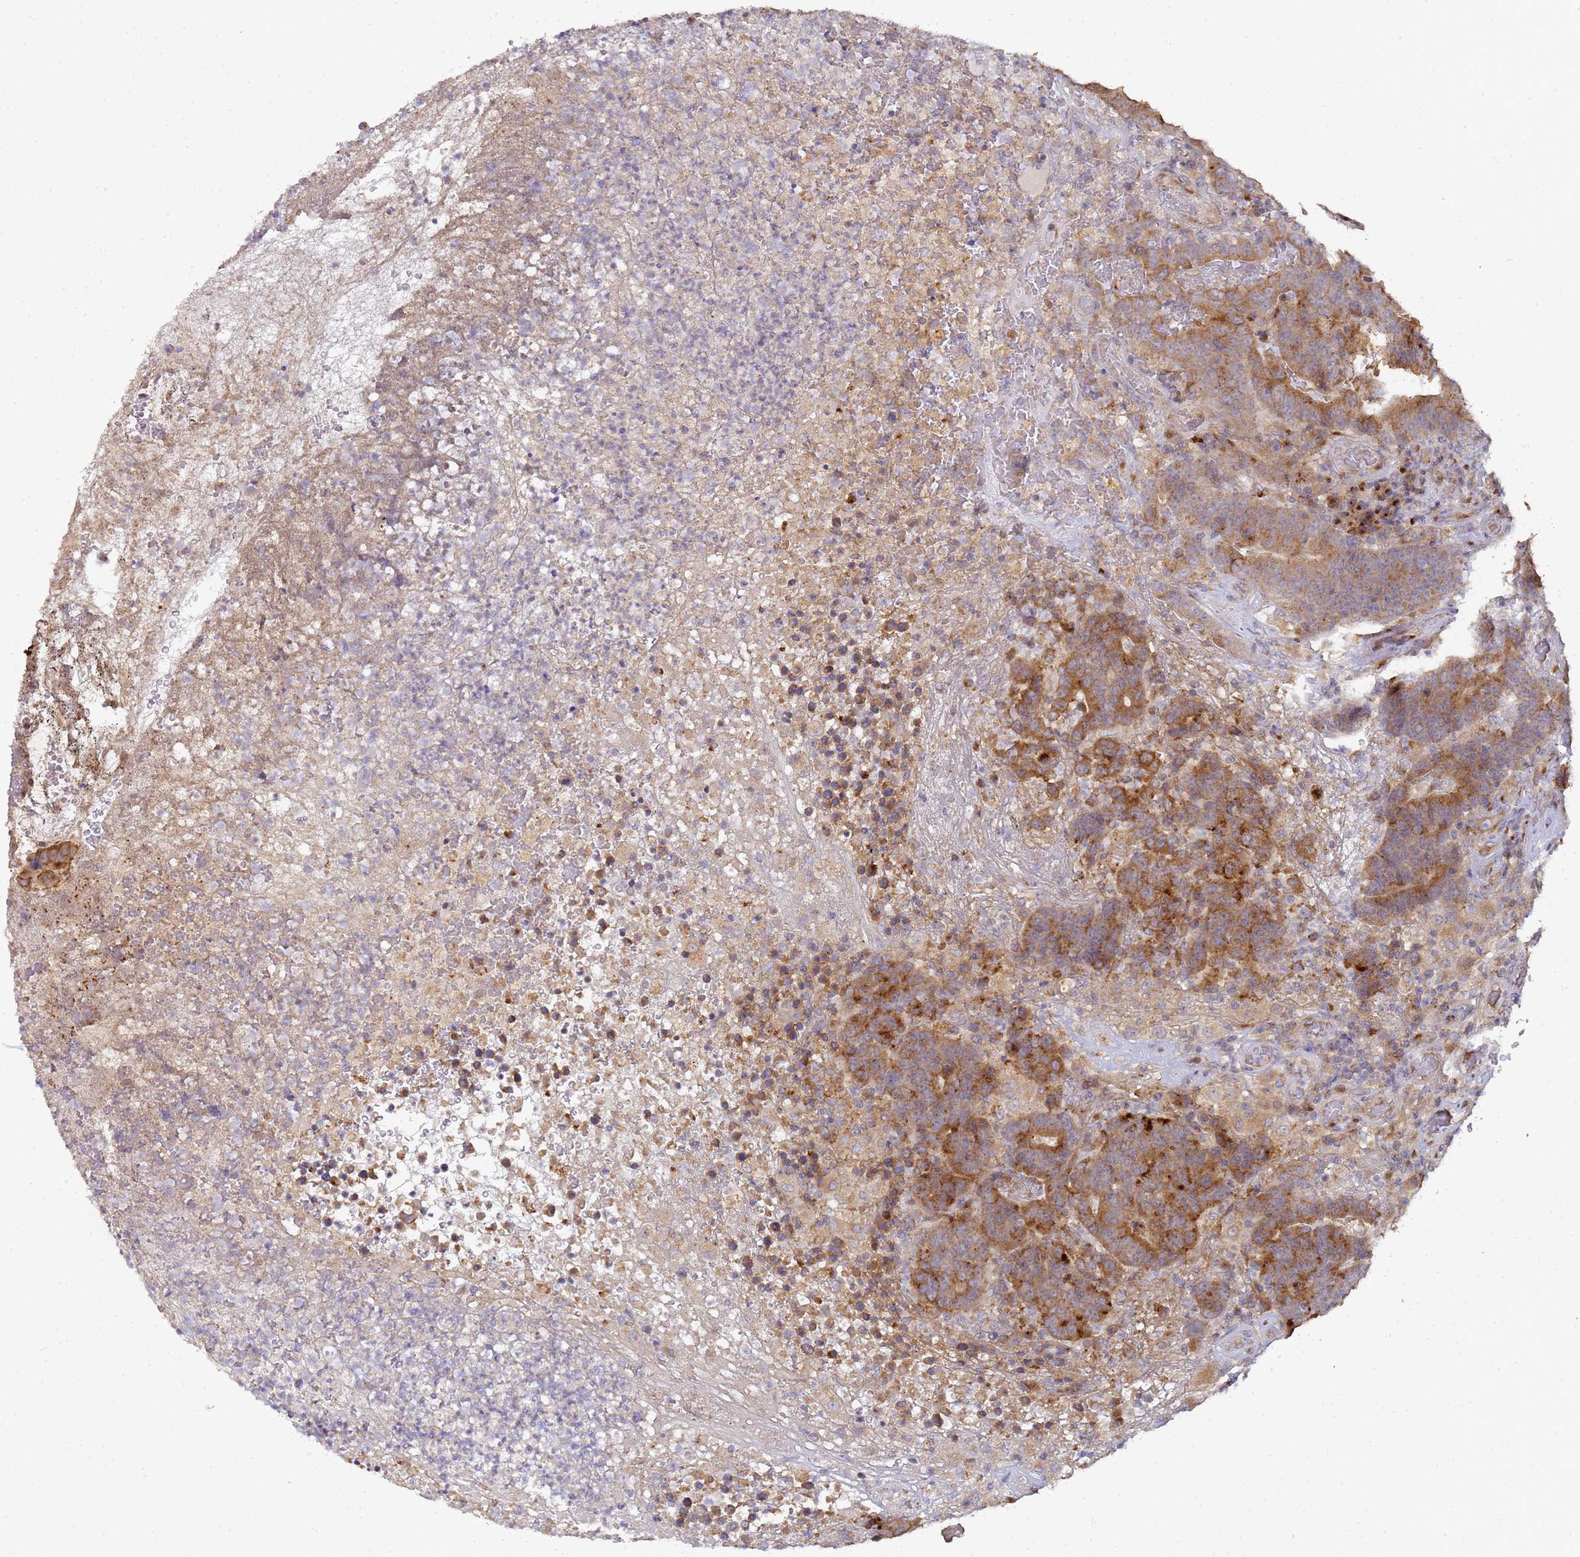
{"staining": {"intensity": "moderate", "quantity": ">75%", "location": "cytoplasmic/membranous"}, "tissue": "colorectal cancer", "cell_type": "Tumor cells", "image_type": "cancer", "snomed": [{"axis": "morphology", "description": "Normal tissue, NOS"}, {"axis": "morphology", "description": "Adenocarcinoma, NOS"}, {"axis": "topography", "description": "Colon"}], "caption": "Colorectal cancer stained for a protein demonstrates moderate cytoplasmic/membranous positivity in tumor cells.", "gene": "MRPL49", "patient": {"sex": "female", "age": 75}}